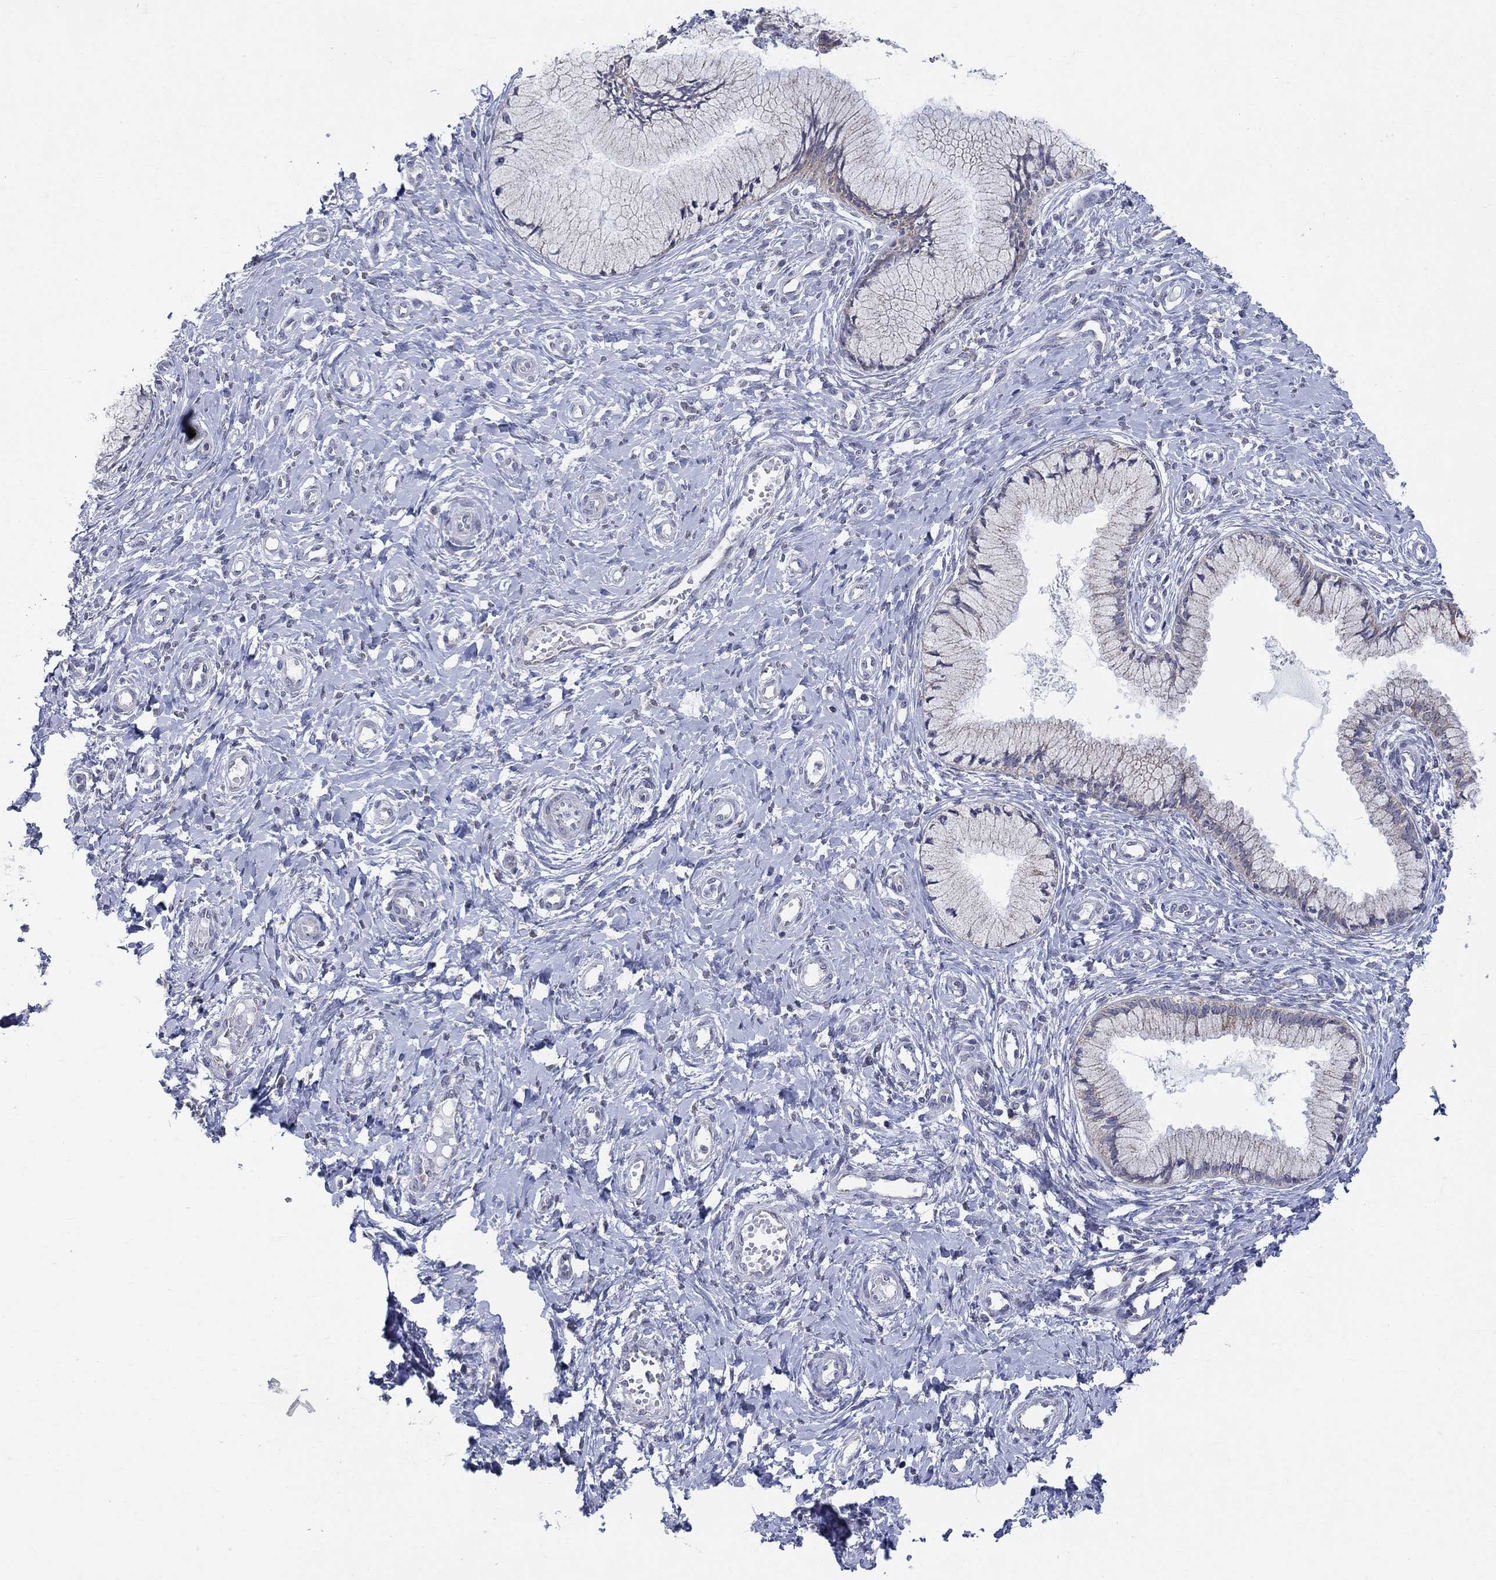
{"staining": {"intensity": "negative", "quantity": "none", "location": "none"}, "tissue": "cervix", "cell_type": "Glandular cells", "image_type": "normal", "snomed": [{"axis": "morphology", "description": "Normal tissue, NOS"}, {"axis": "topography", "description": "Cervix"}], "caption": "An image of cervix stained for a protein displays no brown staining in glandular cells.", "gene": "KISS1R", "patient": {"sex": "female", "age": 37}}